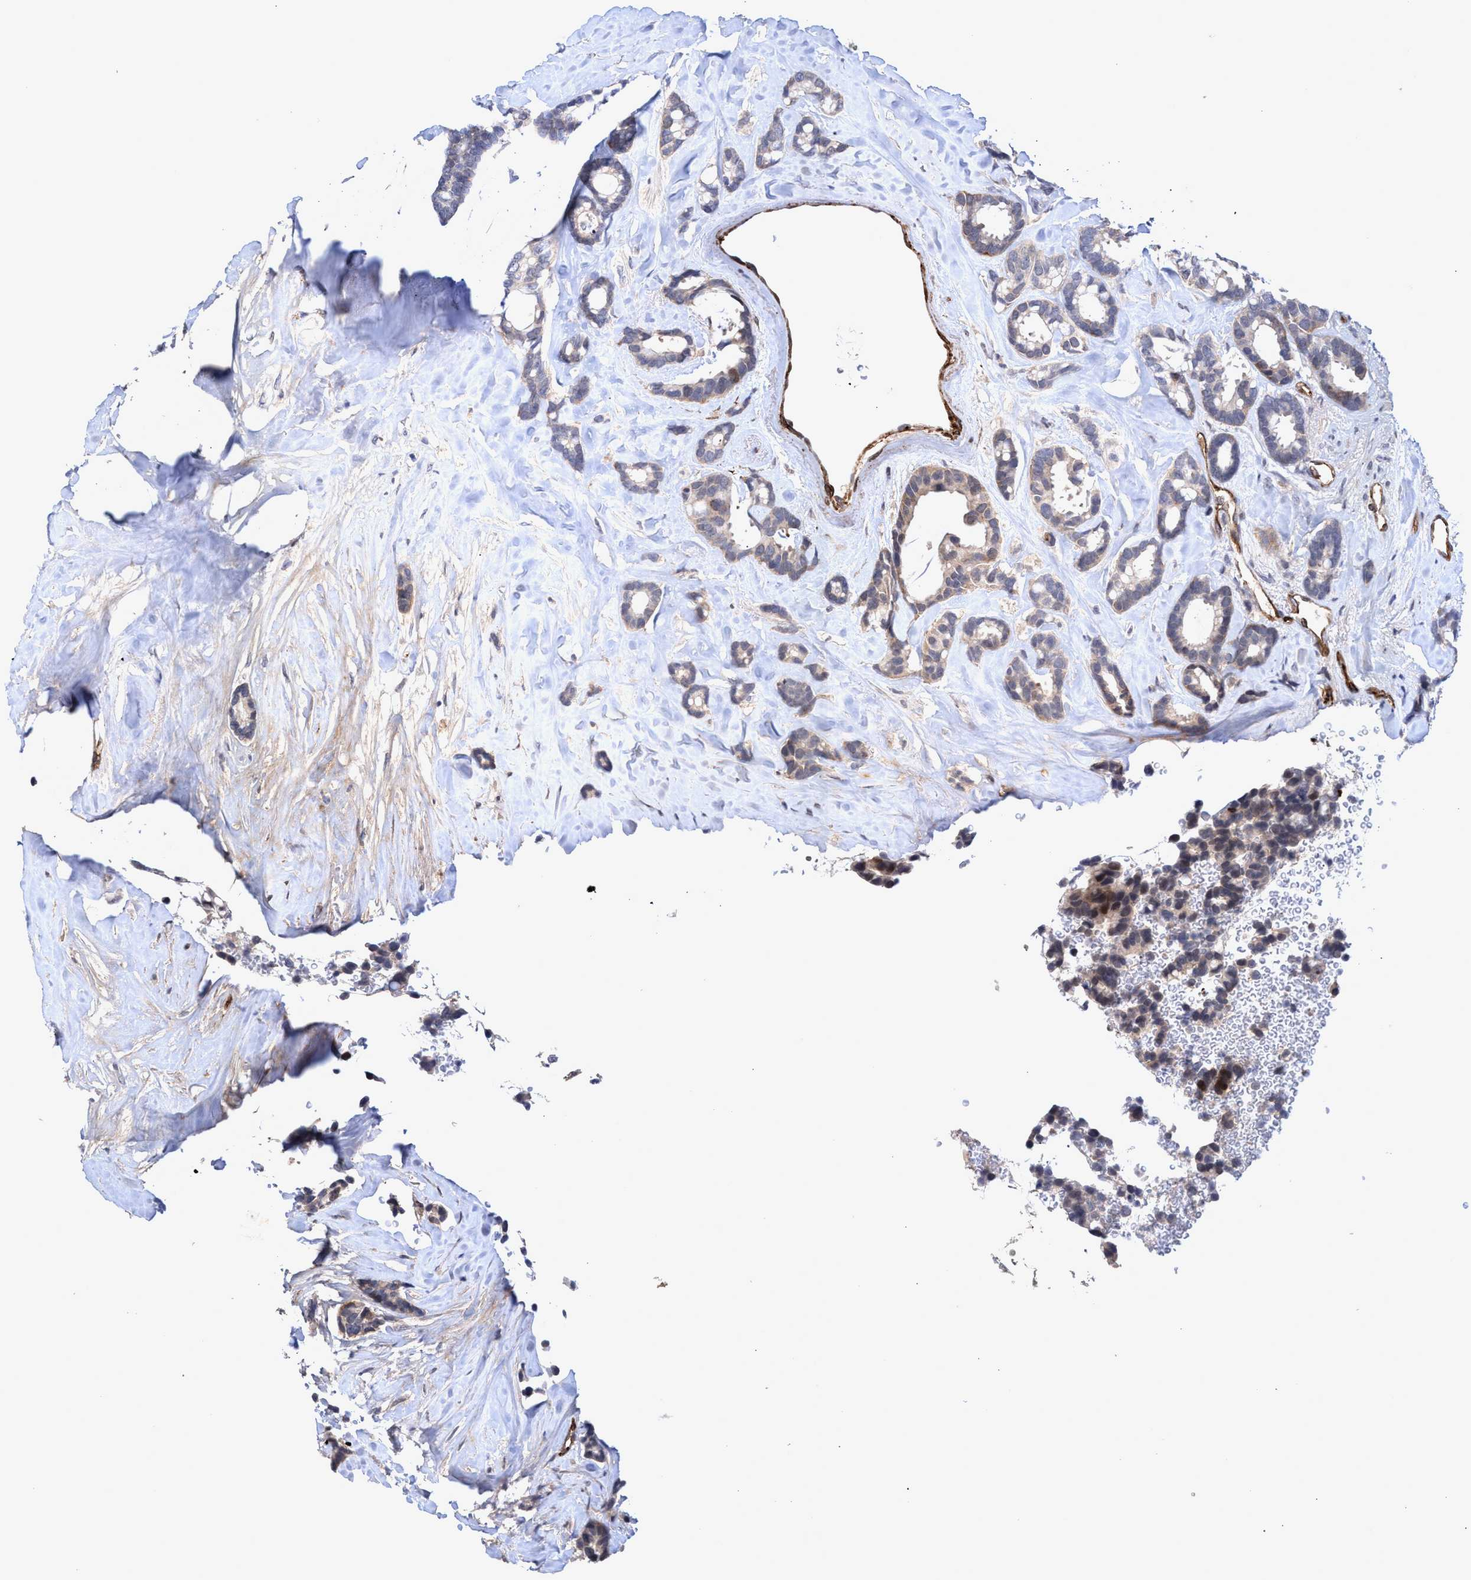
{"staining": {"intensity": "weak", "quantity": "<25%", "location": "cytoplasmic/membranous"}, "tissue": "breast cancer", "cell_type": "Tumor cells", "image_type": "cancer", "snomed": [{"axis": "morphology", "description": "Duct carcinoma"}, {"axis": "topography", "description": "Breast"}], "caption": "DAB immunohistochemical staining of human breast cancer exhibits no significant positivity in tumor cells. Nuclei are stained in blue.", "gene": "ZNF750", "patient": {"sex": "female", "age": 87}}